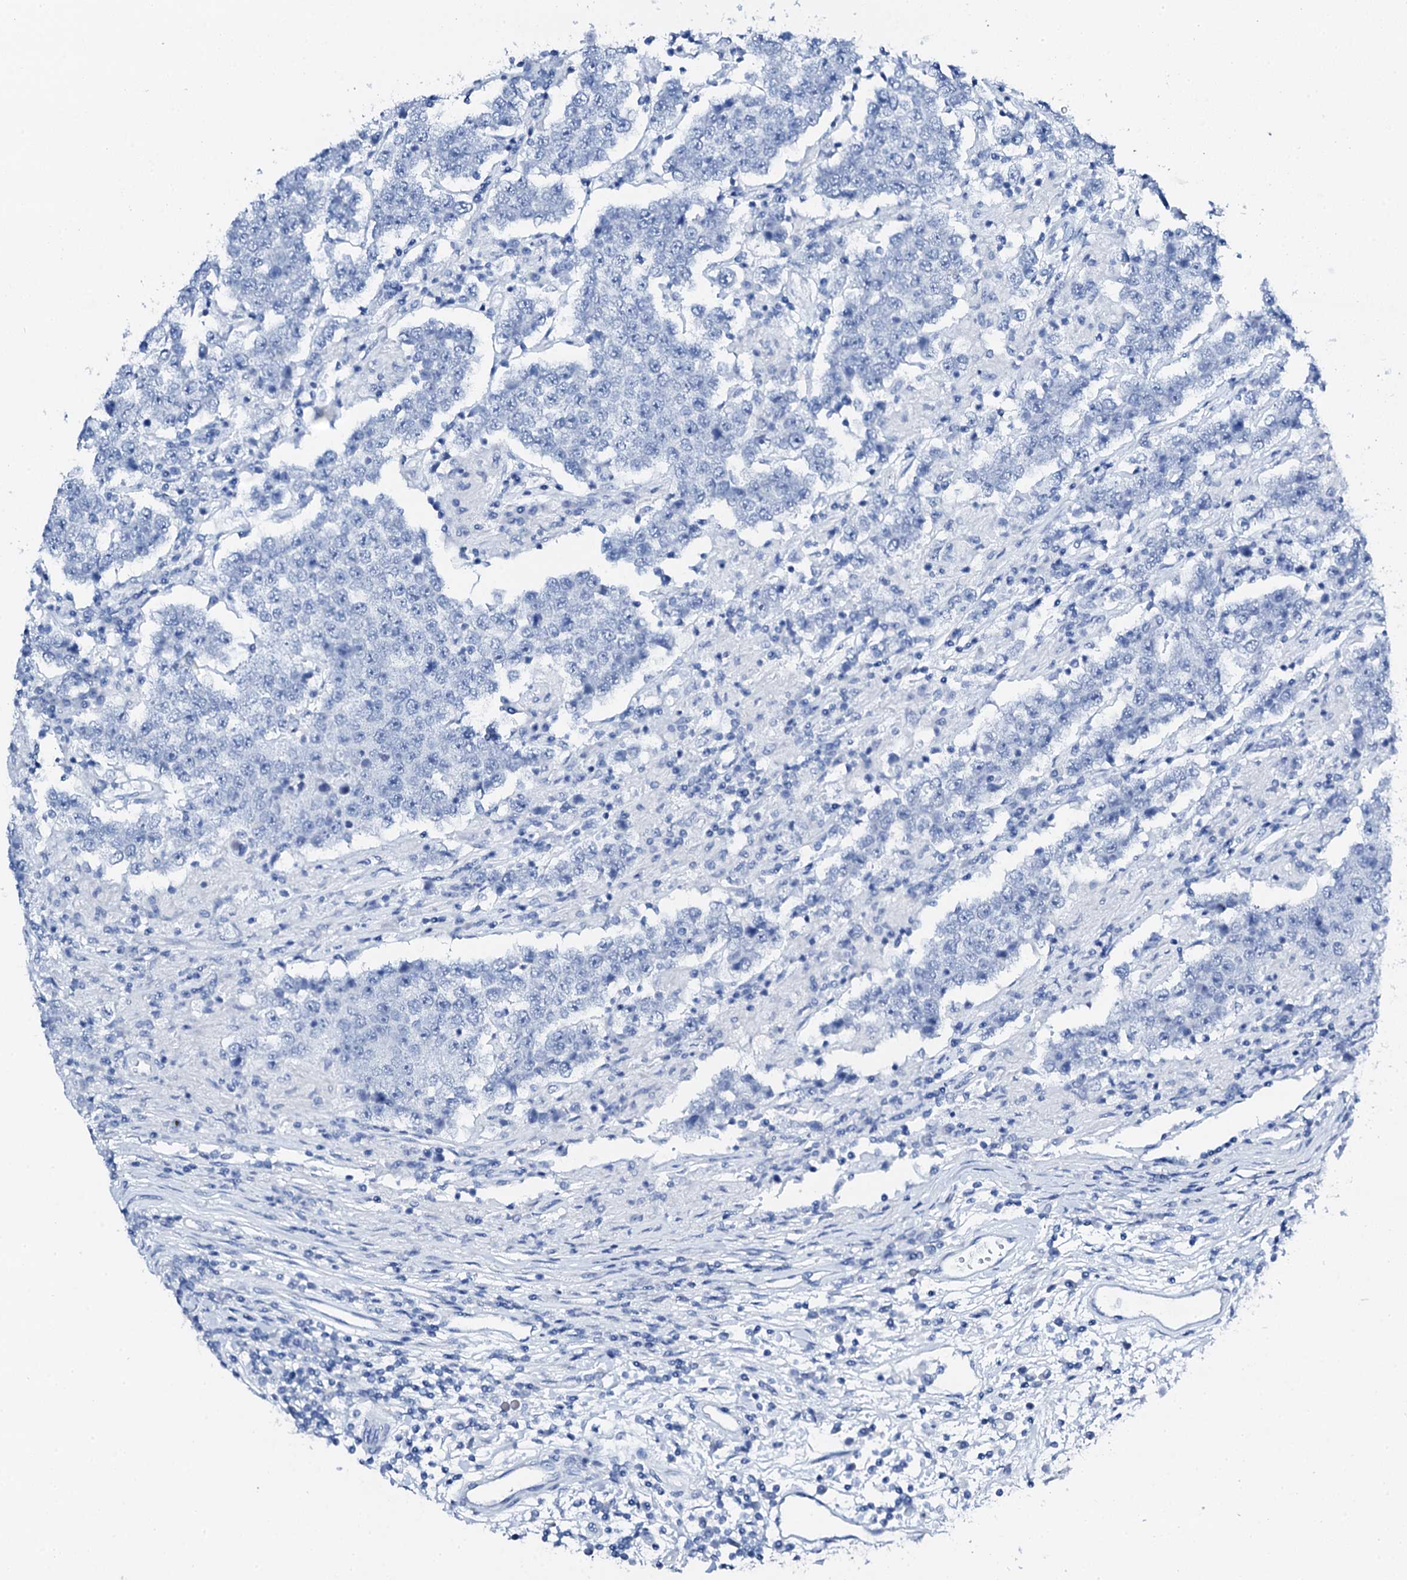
{"staining": {"intensity": "negative", "quantity": "none", "location": "none"}, "tissue": "testis cancer", "cell_type": "Tumor cells", "image_type": "cancer", "snomed": [{"axis": "morphology", "description": "Normal tissue, NOS"}, {"axis": "morphology", "description": "Urothelial carcinoma, High grade"}, {"axis": "morphology", "description": "Seminoma, NOS"}, {"axis": "morphology", "description": "Carcinoma, Embryonal, NOS"}, {"axis": "topography", "description": "Urinary bladder"}, {"axis": "topography", "description": "Testis"}], "caption": "Tumor cells show no significant protein positivity in testis high-grade urothelial carcinoma.", "gene": "PTH", "patient": {"sex": "male", "age": 41}}